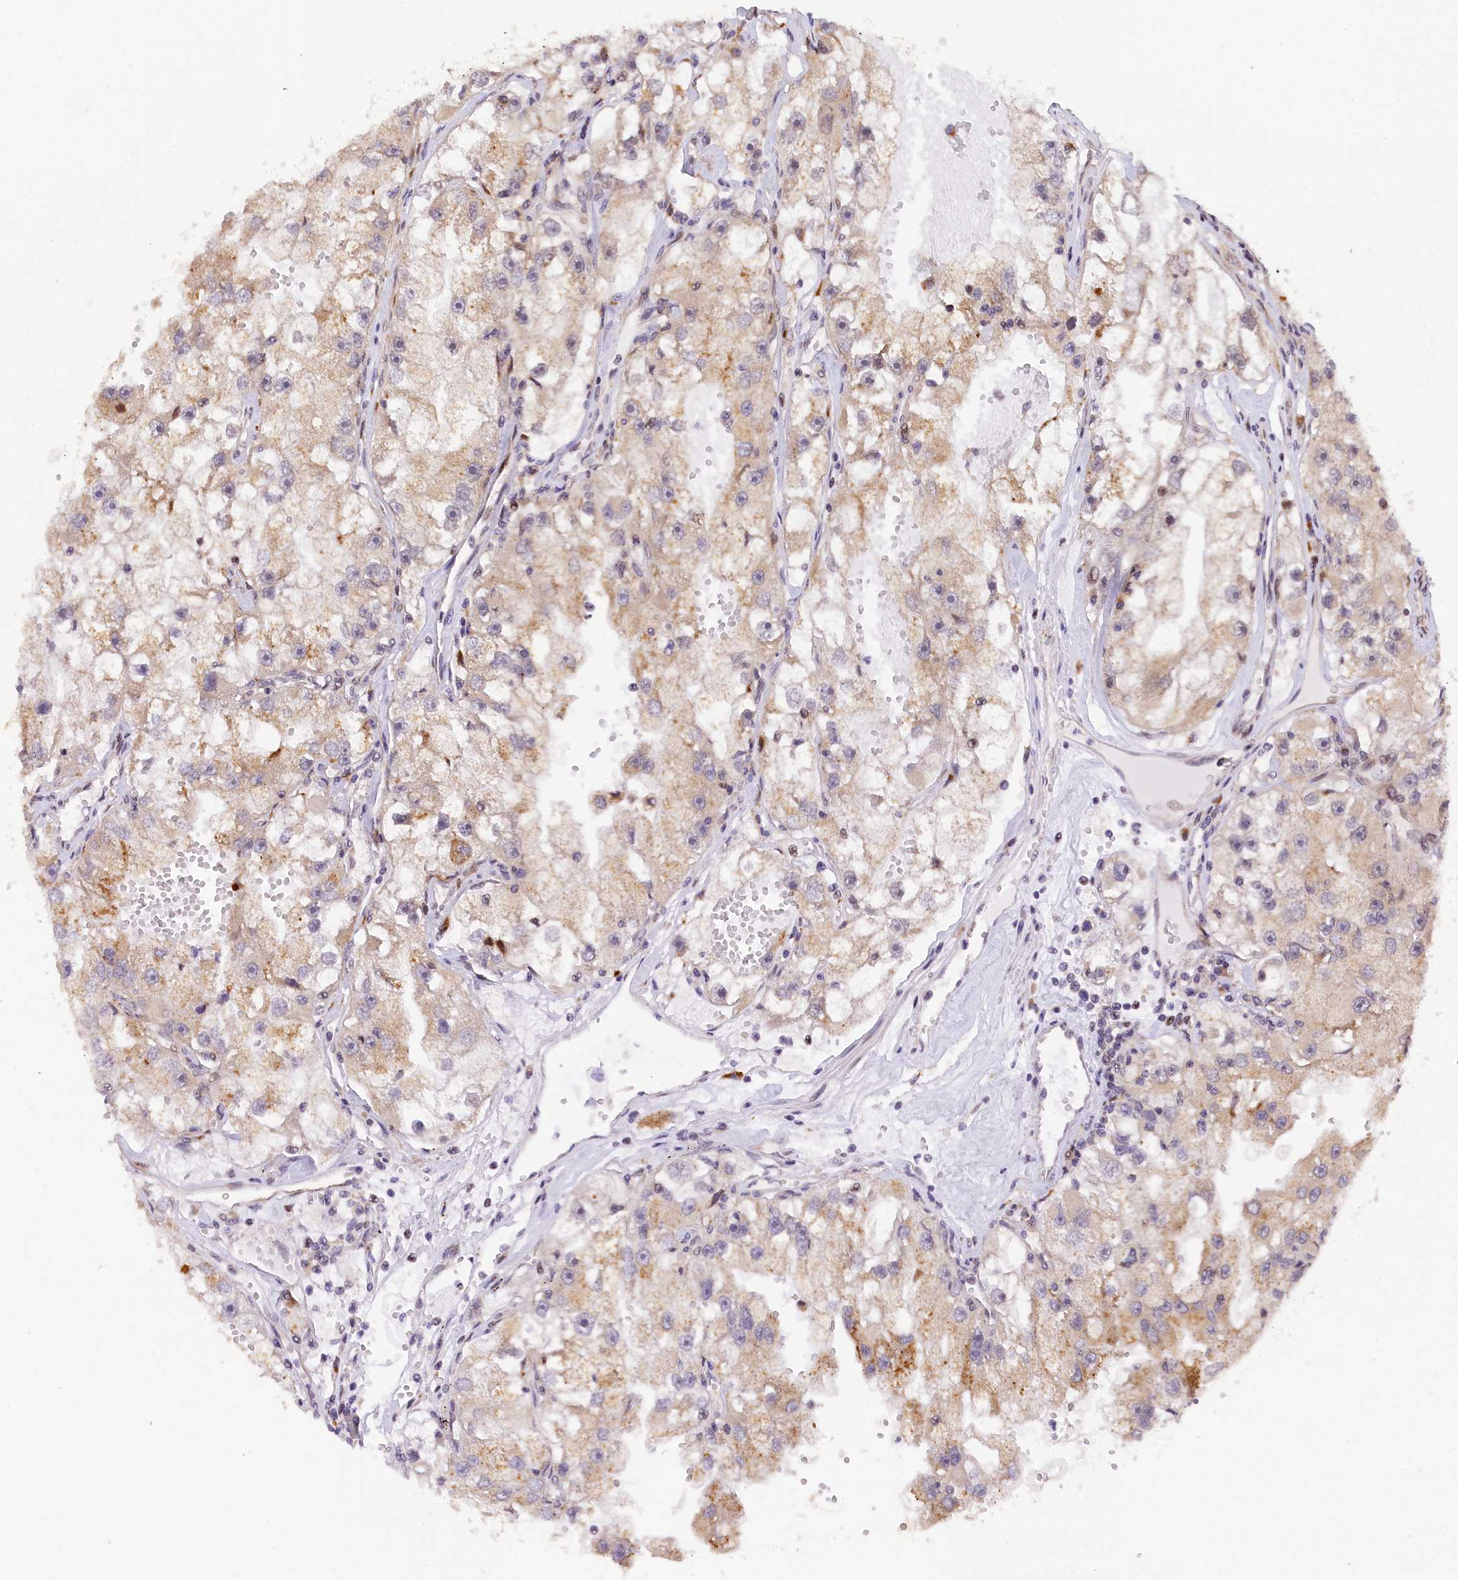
{"staining": {"intensity": "weak", "quantity": ">75%", "location": "cytoplasmic/membranous"}, "tissue": "renal cancer", "cell_type": "Tumor cells", "image_type": "cancer", "snomed": [{"axis": "morphology", "description": "Adenocarcinoma, NOS"}, {"axis": "topography", "description": "Kidney"}], "caption": "Protein expression analysis of human renal adenocarcinoma reveals weak cytoplasmic/membranous positivity in approximately >75% of tumor cells. The staining is performed using DAB brown chromogen to label protein expression. The nuclei are counter-stained blue using hematoxylin.", "gene": "SAMD4A", "patient": {"sex": "male", "age": 63}}